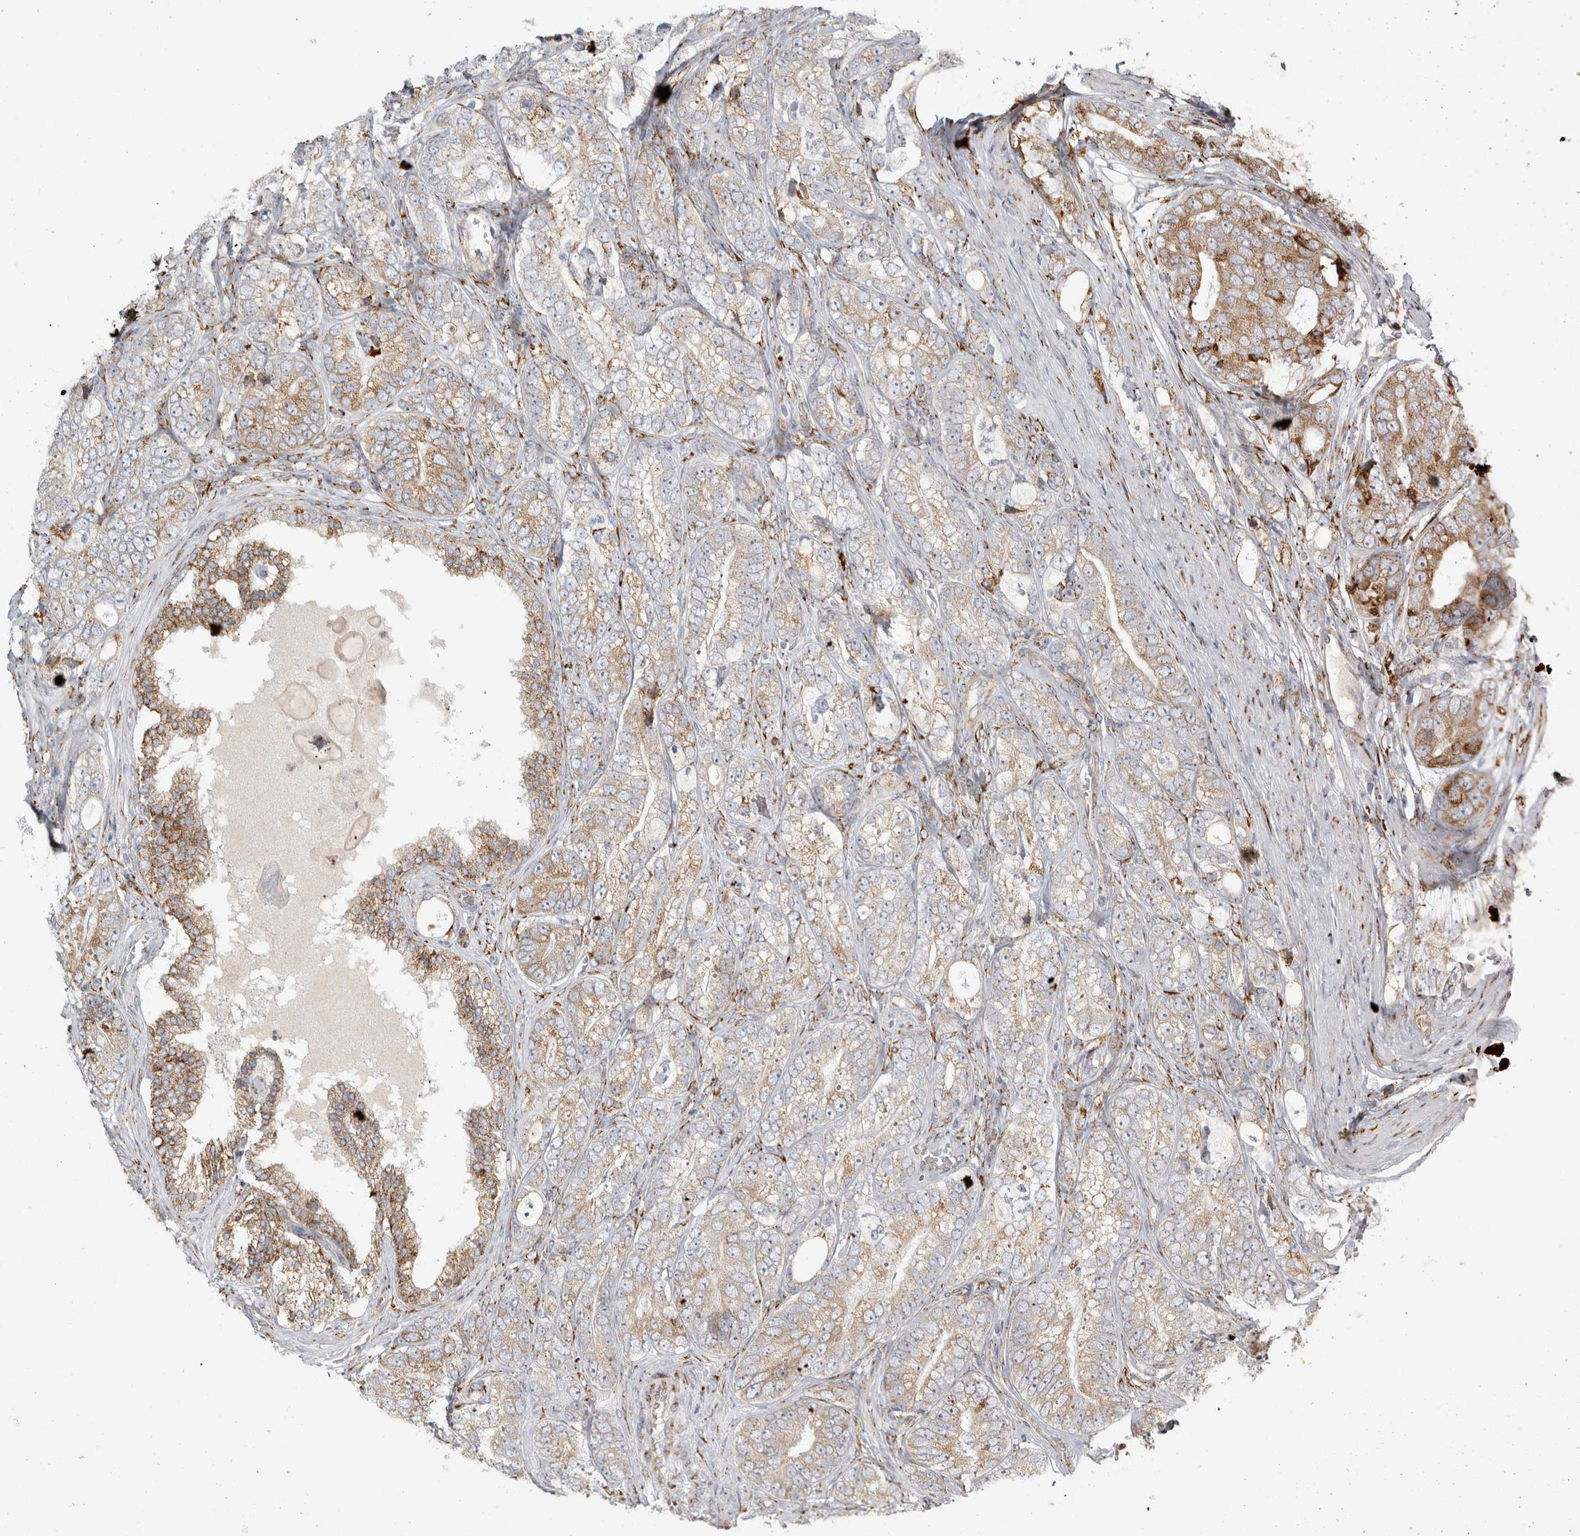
{"staining": {"intensity": "moderate", "quantity": "25%-75%", "location": "cytoplasmic/membranous"}, "tissue": "prostate cancer", "cell_type": "Tumor cells", "image_type": "cancer", "snomed": [{"axis": "morphology", "description": "Adenocarcinoma, High grade"}, {"axis": "topography", "description": "Prostate"}], "caption": "Immunohistochemical staining of prostate high-grade adenocarcinoma shows moderate cytoplasmic/membranous protein expression in approximately 25%-75% of tumor cells. The protein is stained brown, and the nuclei are stained in blue (DAB (3,3'-diaminobenzidine) IHC with brightfield microscopy, high magnification).", "gene": "OSTN", "patient": {"sex": "male", "age": 56}}